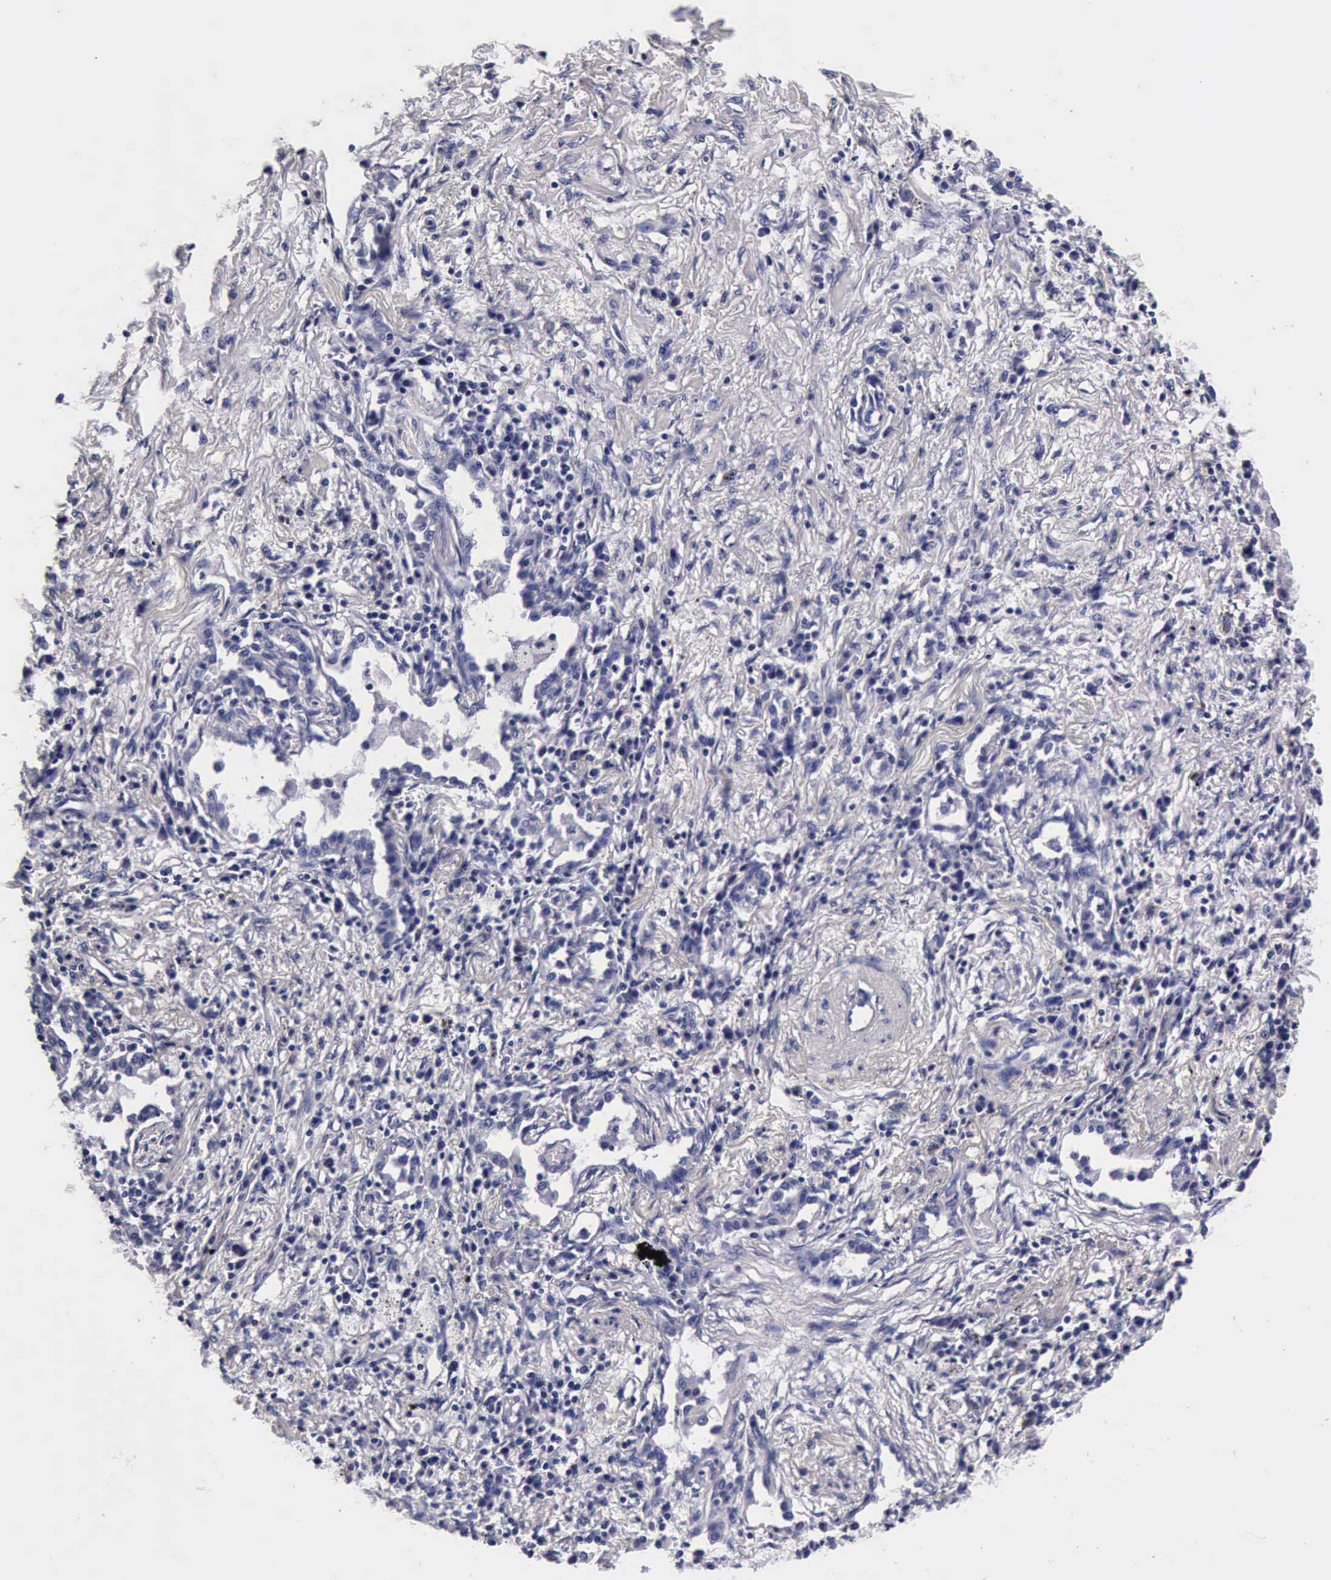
{"staining": {"intensity": "negative", "quantity": "none", "location": "none"}, "tissue": "lung cancer", "cell_type": "Tumor cells", "image_type": "cancer", "snomed": [{"axis": "morphology", "description": "Adenocarcinoma, NOS"}, {"axis": "topography", "description": "Lung"}], "caption": "A high-resolution micrograph shows immunohistochemistry staining of lung cancer, which demonstrates no significant positivity in tumor cells.", "gene": "IAPP", "patient": {"sex": "male", "age": 60}}